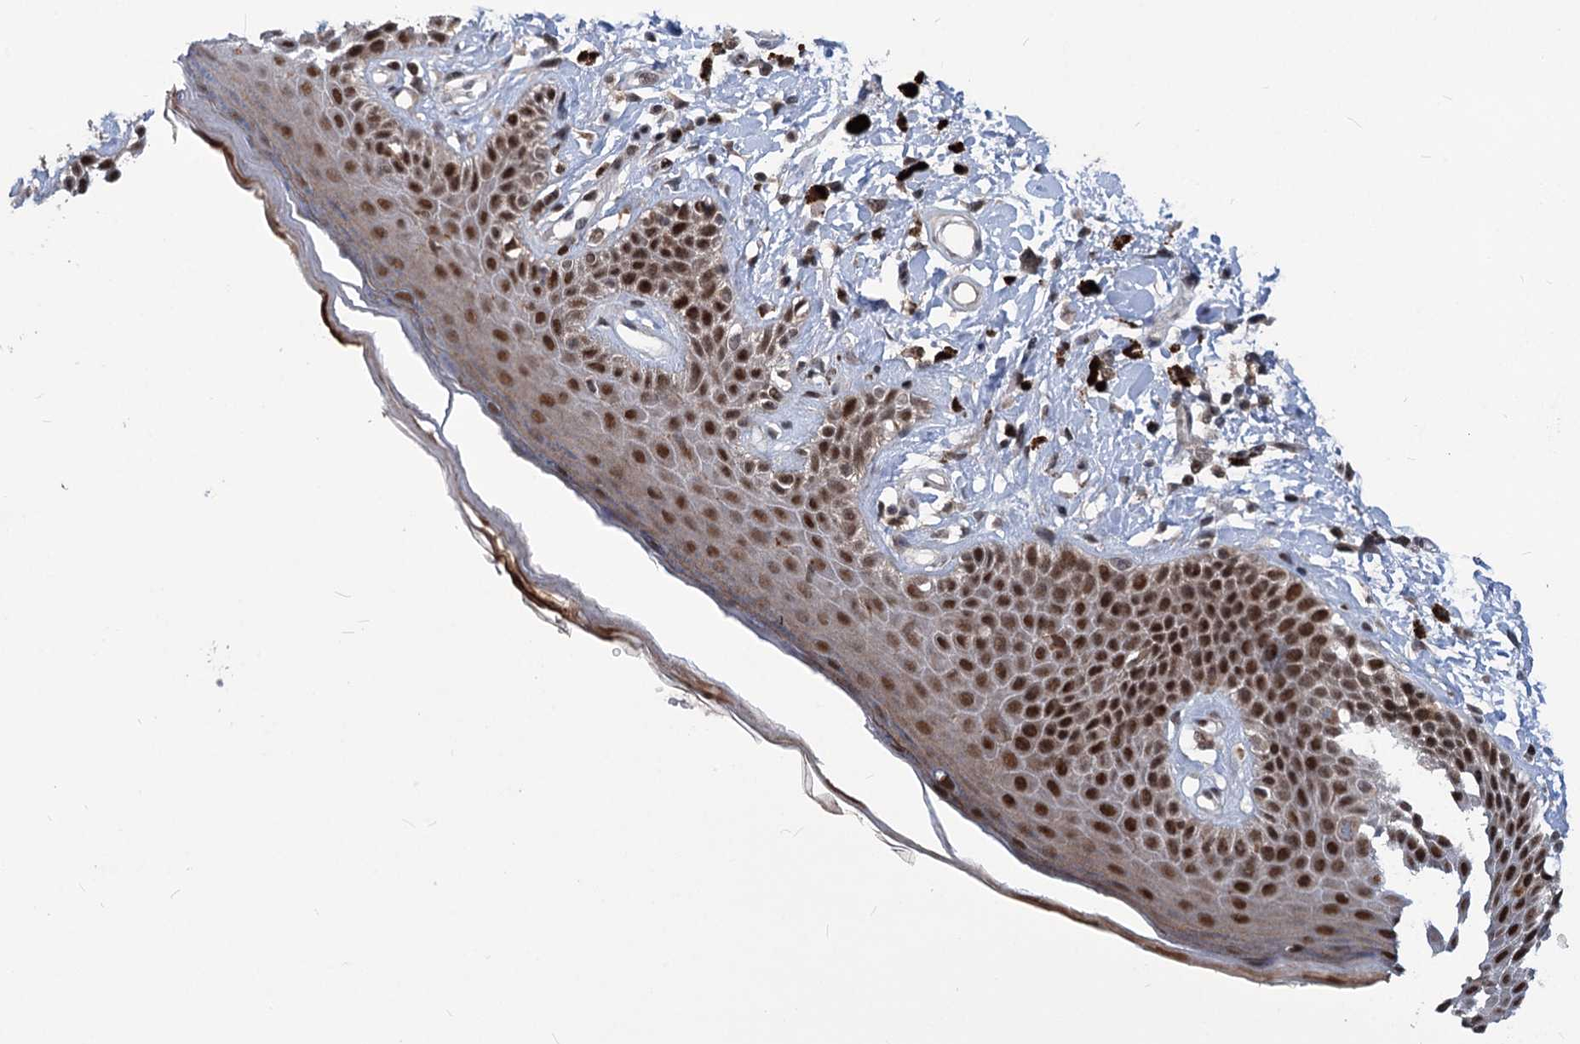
{"staining": {"intensity": "moderate", "quantity": ">75%", "location": "nuclear"}, "tissue": "skin", "cell_type": "Epidermal cells", "image_type": "normal", "snomed": [{"axis": "morphology", "description": "Normal tissue, NOS"}, {"axis": "topography", "description": "Anal"}], "caption": "Moderate nuclear staining for a protein is seen in approximately >75% of epidermal cells of normal skin using IHC.", "gene": "PHF8", "patient": {"sex": "female", "age": 78}}